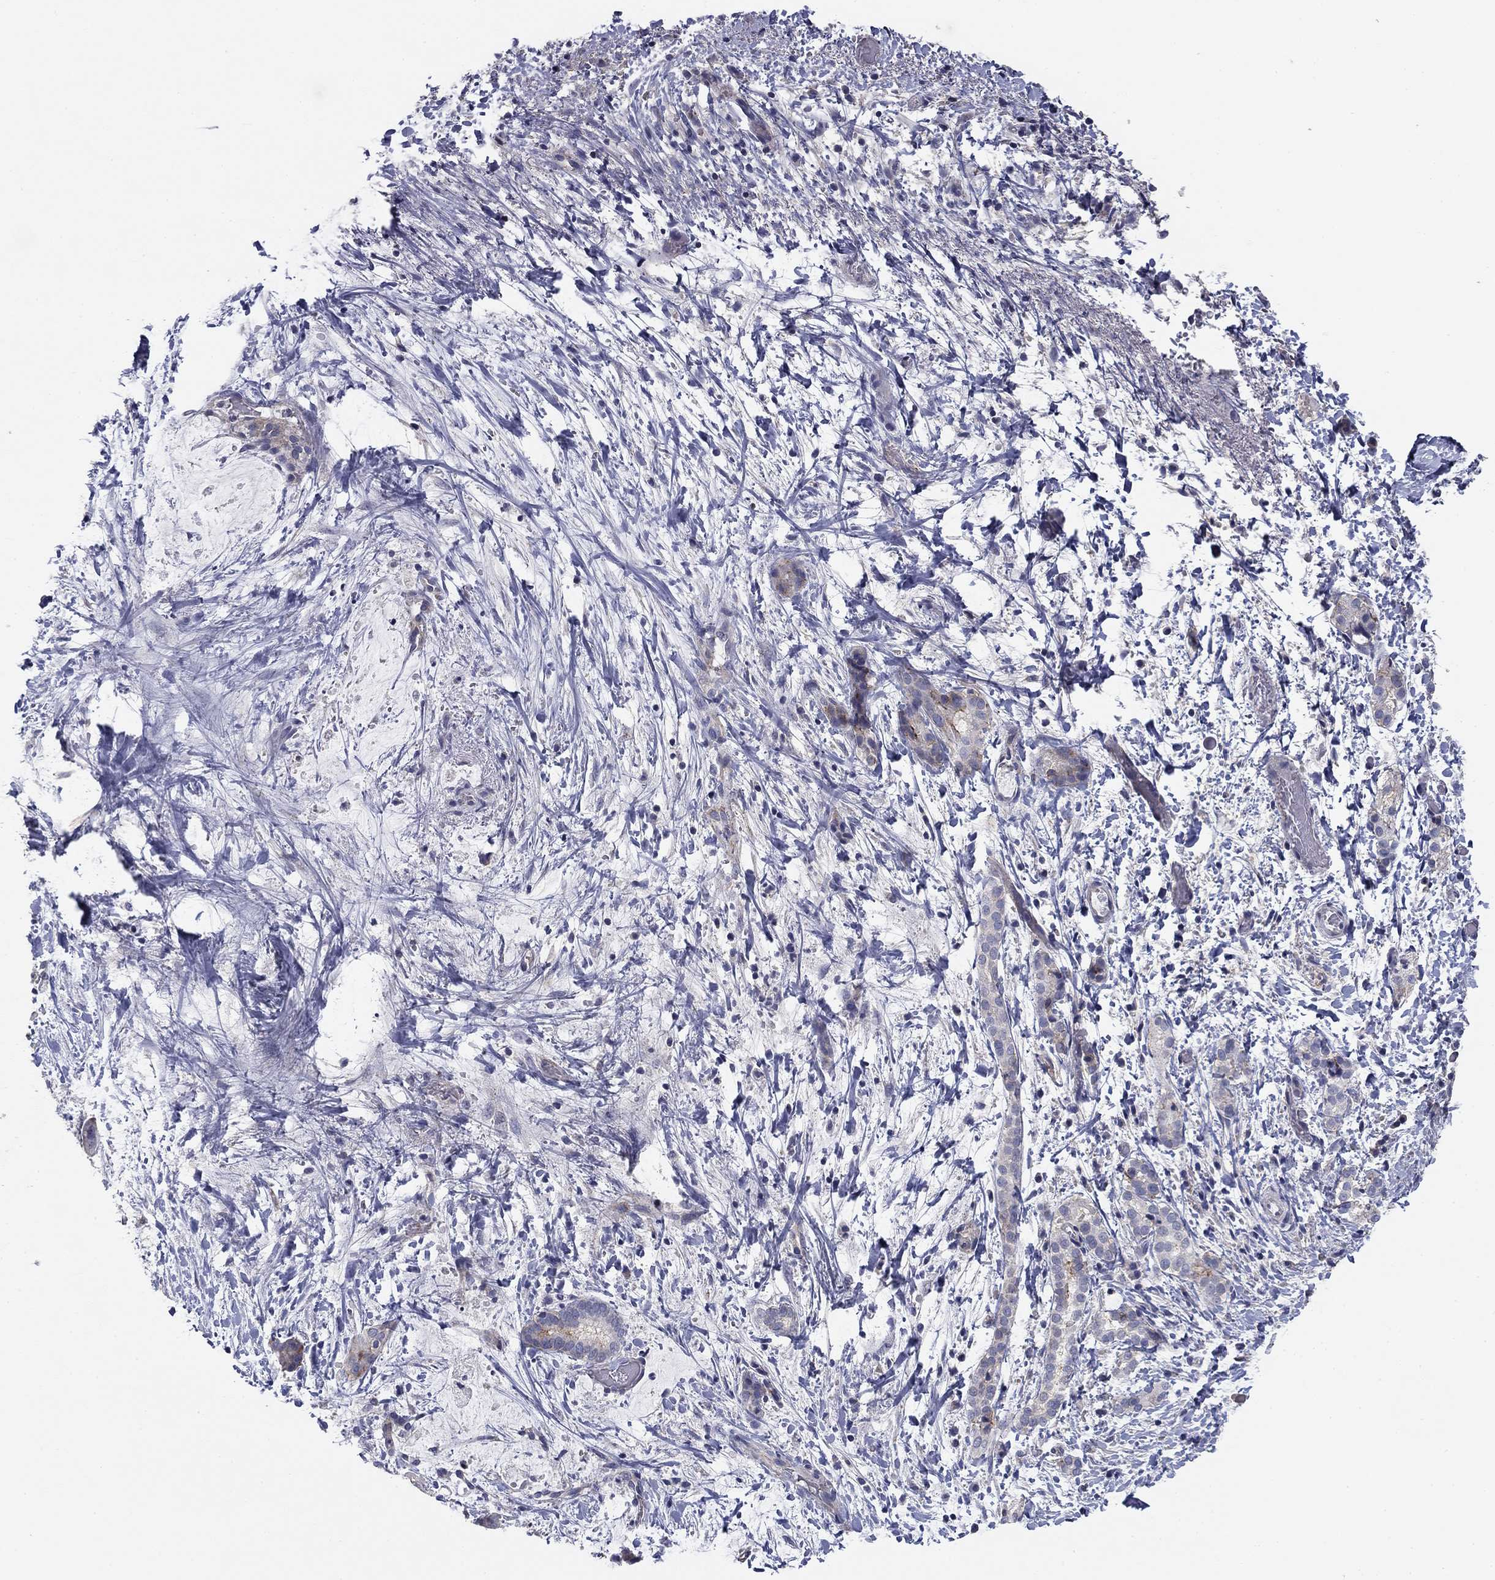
{"staining": {"intensity": "negative", "quantity": "none", "location": "none"}, "tissue": "liver cancer", "cell_type": "Tumor cells", "image_type": "cancer", "snomed": [{"axis": "morphology", "description": "Cholangiocarcinoma"}, {"axis": "topography", "description": "Liver"}], "caption": "DAB (3,3'-diaminobenzidine) immunohistochemical staining of human liver cholangiocarcinoma exhibits no significant expression in tumor cells.", "gene": "SEPTIN3", "patient": {"sex": "female", "age": 73}}